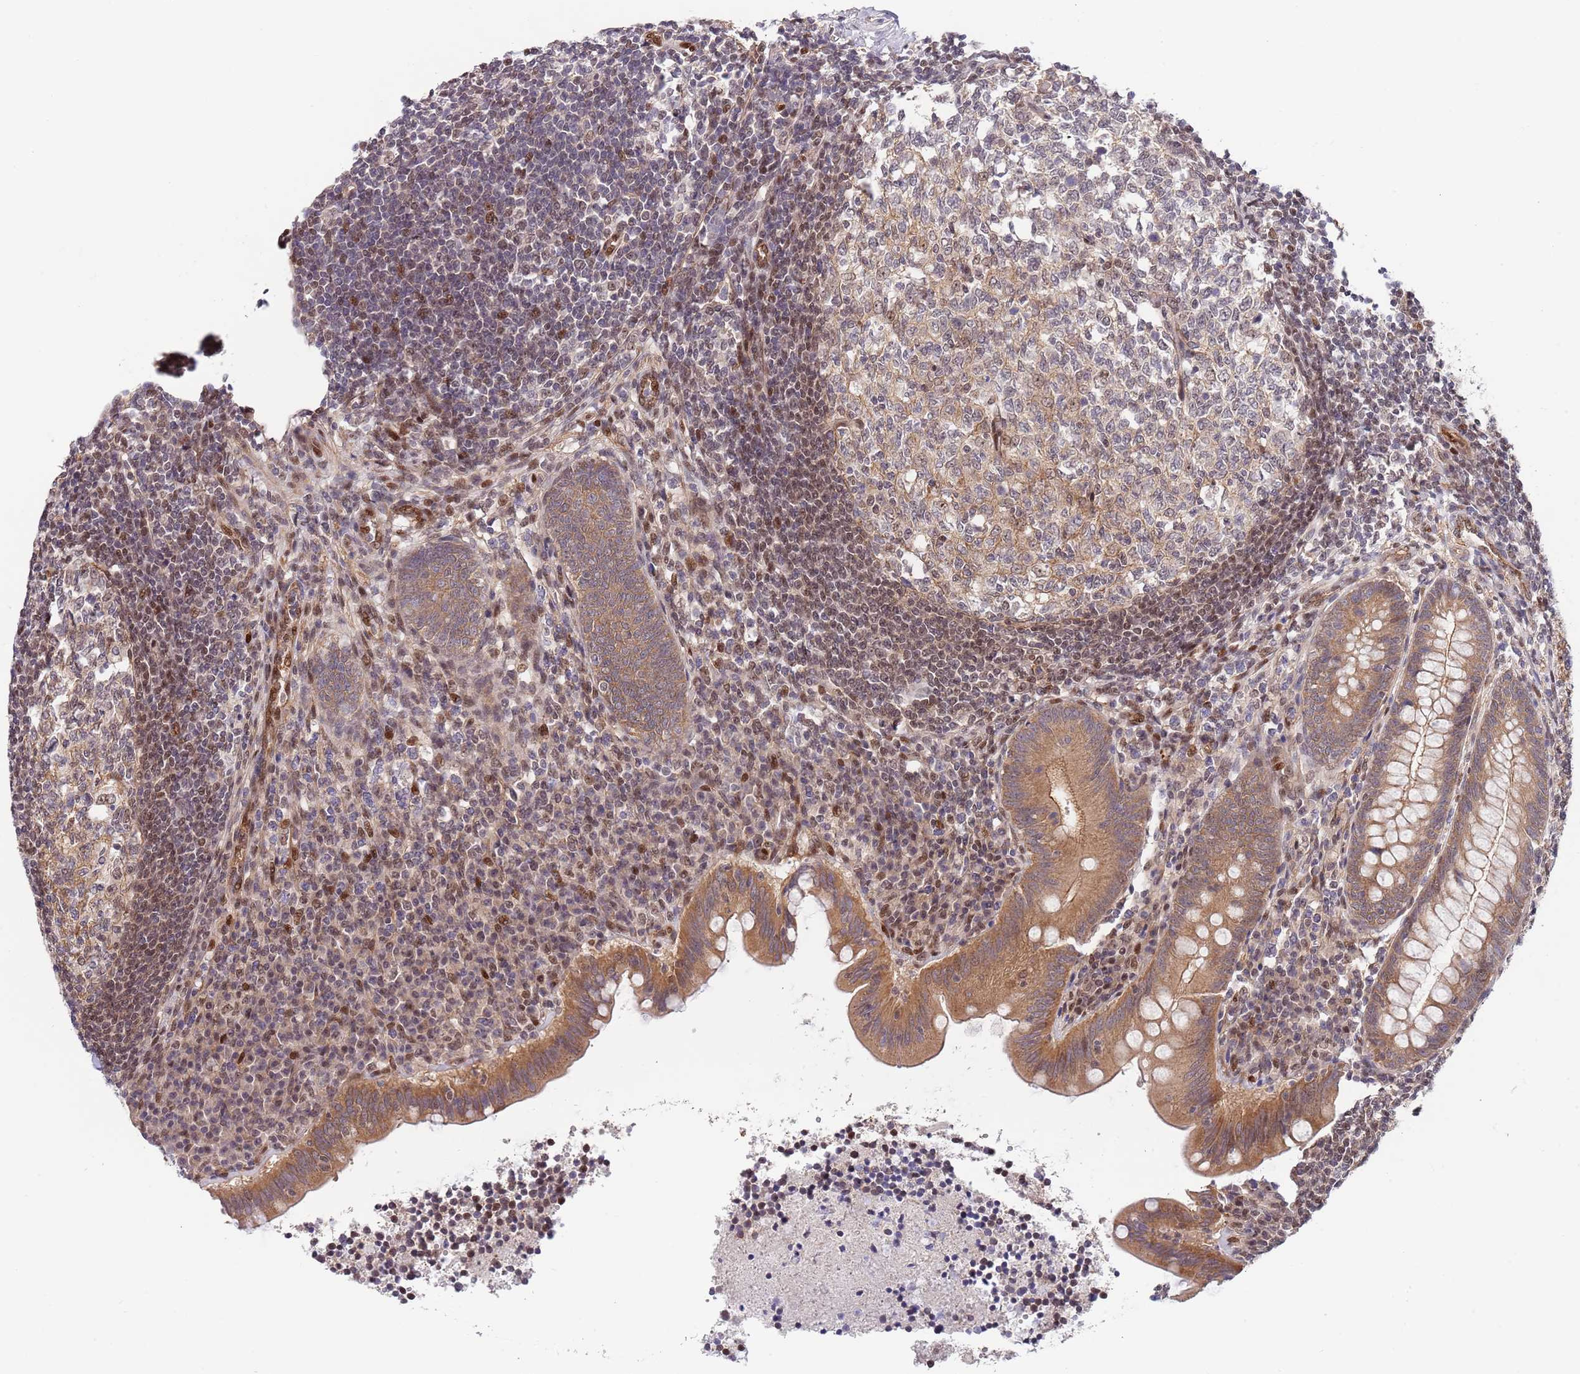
{"staining": {"intensity": "moderate", "quantity": ">75%", "location": "cytoplasmic/membranous"}, "tissue": "appendix", "cell_type": "Glandular cells", "image_type": "normal", "snomed": [{"axis": "morphology", "description": "Normal tissue, NOS"}, {"axis": "topography", "description": "Appendix"}], "caption": "High-magnification brightfield microscopy of unremarkable appendix stained with DAB (brown) and counterstained with hematoxylin (blue). glandular cells exhibit moderate cytoplasmic/membranous staining is appreciated in approximately>75% of cells. (DAB IHC with brightfield microscopy, high magnification).", "gene": "TBX10", "patient": {"sex": "female", "age": 33}}